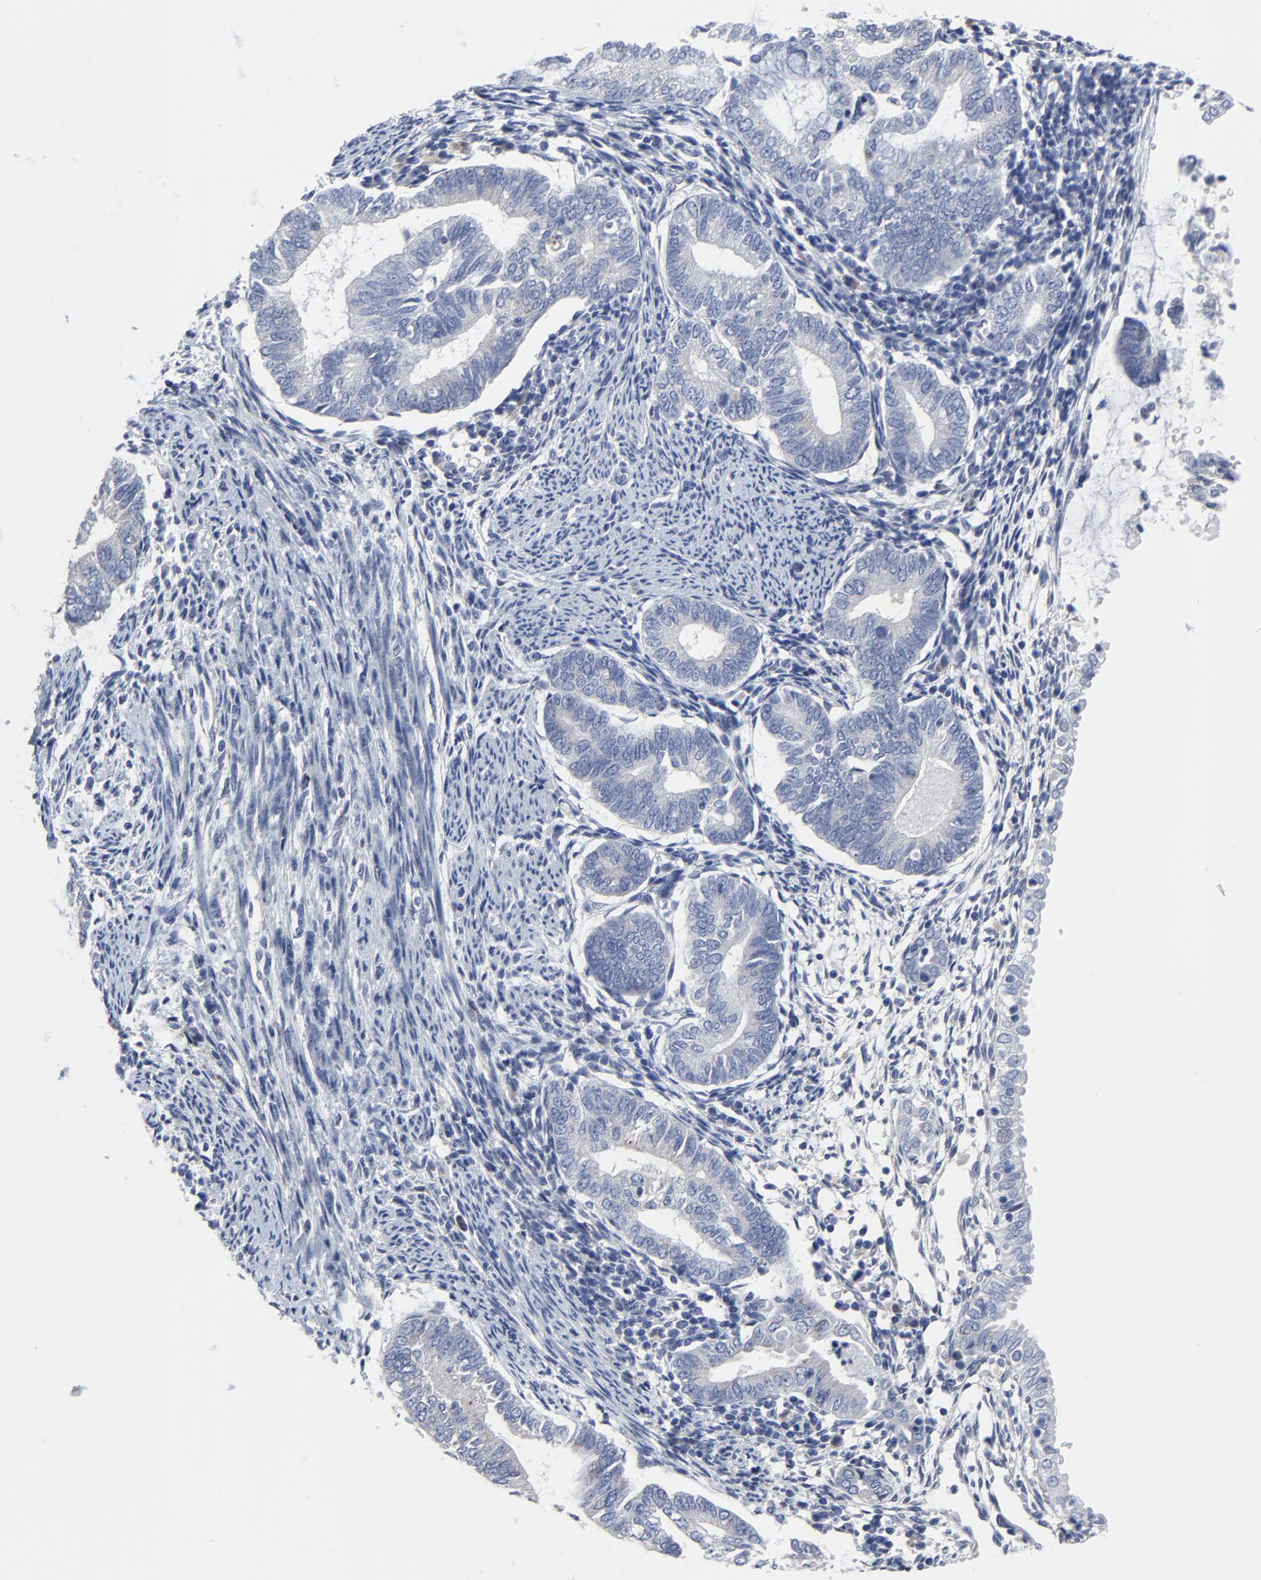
{"staining": {"intensity": "negative", "quantity": "none", "location": "none"}, "tissue": "endometrial cancer", "cell_type": "Tumor cells", "image_type": "cancer", "snomed": [{"axis": "morphology", "description": "Adenocarcinoma, NOS"}, {"axis": "topography", "description": "Endometrium"}], "caption": "DAB immunohistochemical staining of adenocarcinoma (endometrial) displays no significant expression in tumor cells. Brightfield microscopy of IHC stained with DAB (3,3'-diaminobenzidine) (brown) and hematoxylin (blue), captured at high magnification.", "gene": "NLGN3", "patient": {"sex": "female", "age": 63}}